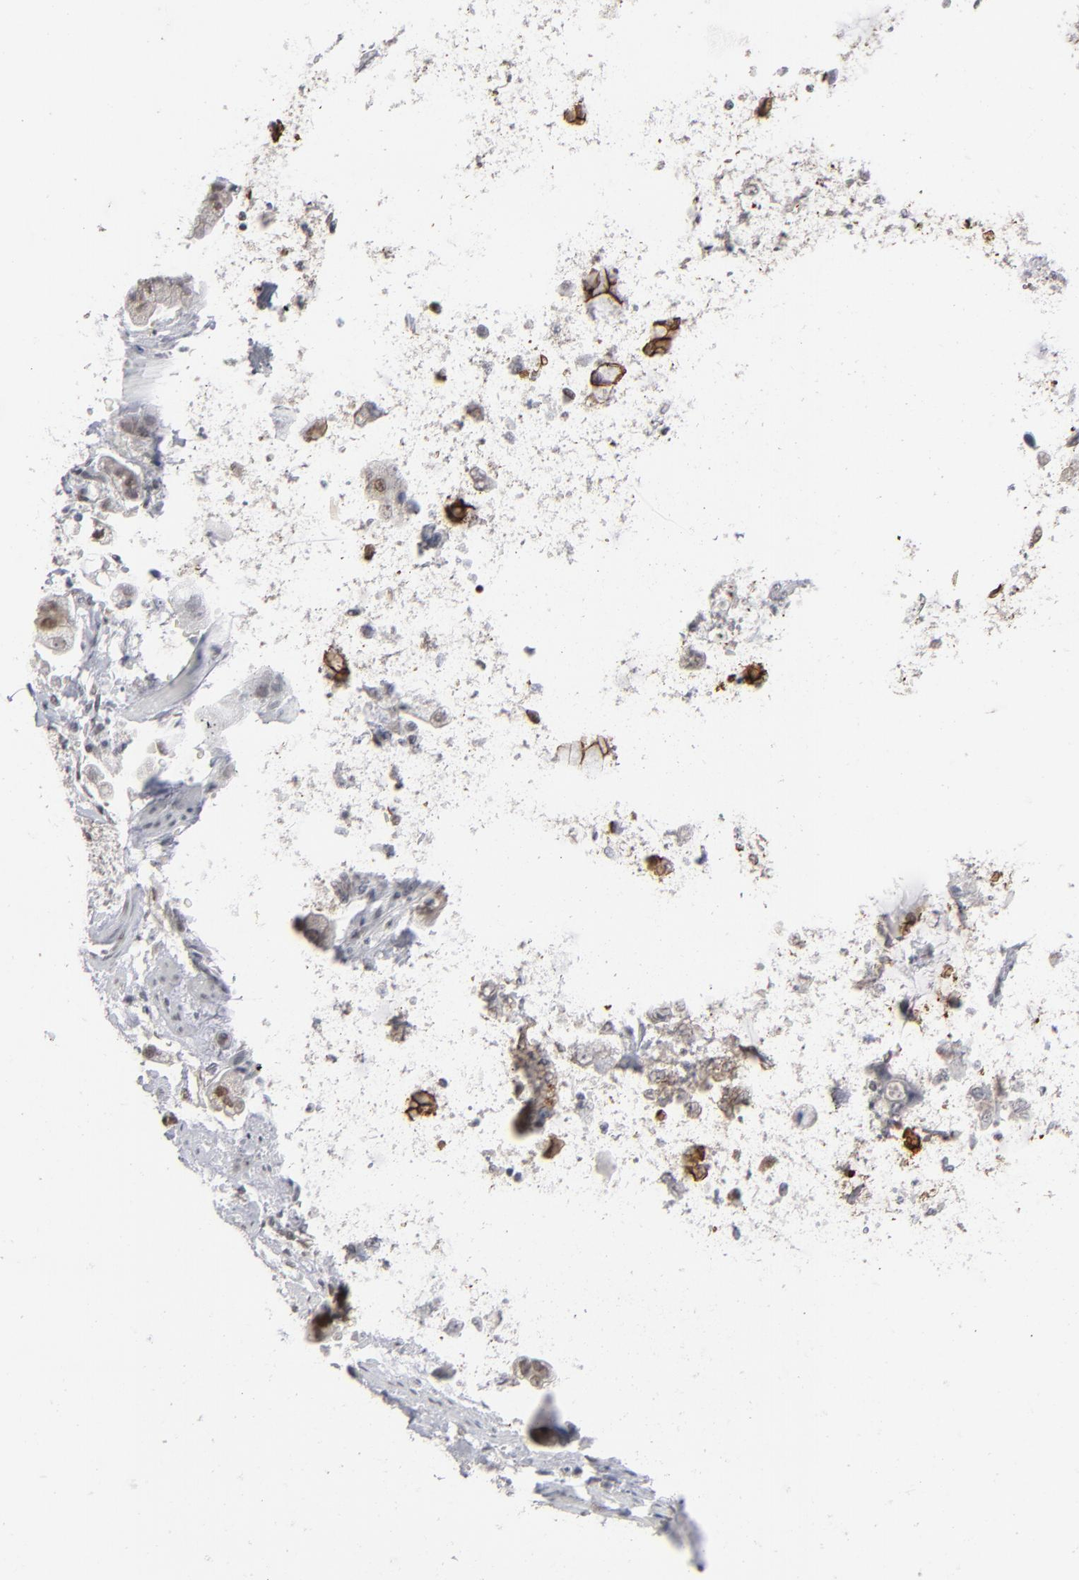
{"staining": {"intensity": "moderate", "quantity": ">75%", "location": "cytoplasmic/membranous,nuclear"}, "tissue": "stomach cancer", "cell_type": "Tumor cells", "image_type": "cancer", "snomed": [{"axis": "morphology", "description": "Adenocarcinoma, NOS"}, {"axis": "topography", "description": "Stomach"}], "caption": "The micrograph demonstrates staining of stomach adenocarcinoma, revealing moderate cytoplasmic/membranous and nuclear protein positivity (brown color) within tumor cells.", "gene": "IRF9", "patient": {"sex": "male", "age": 62}}